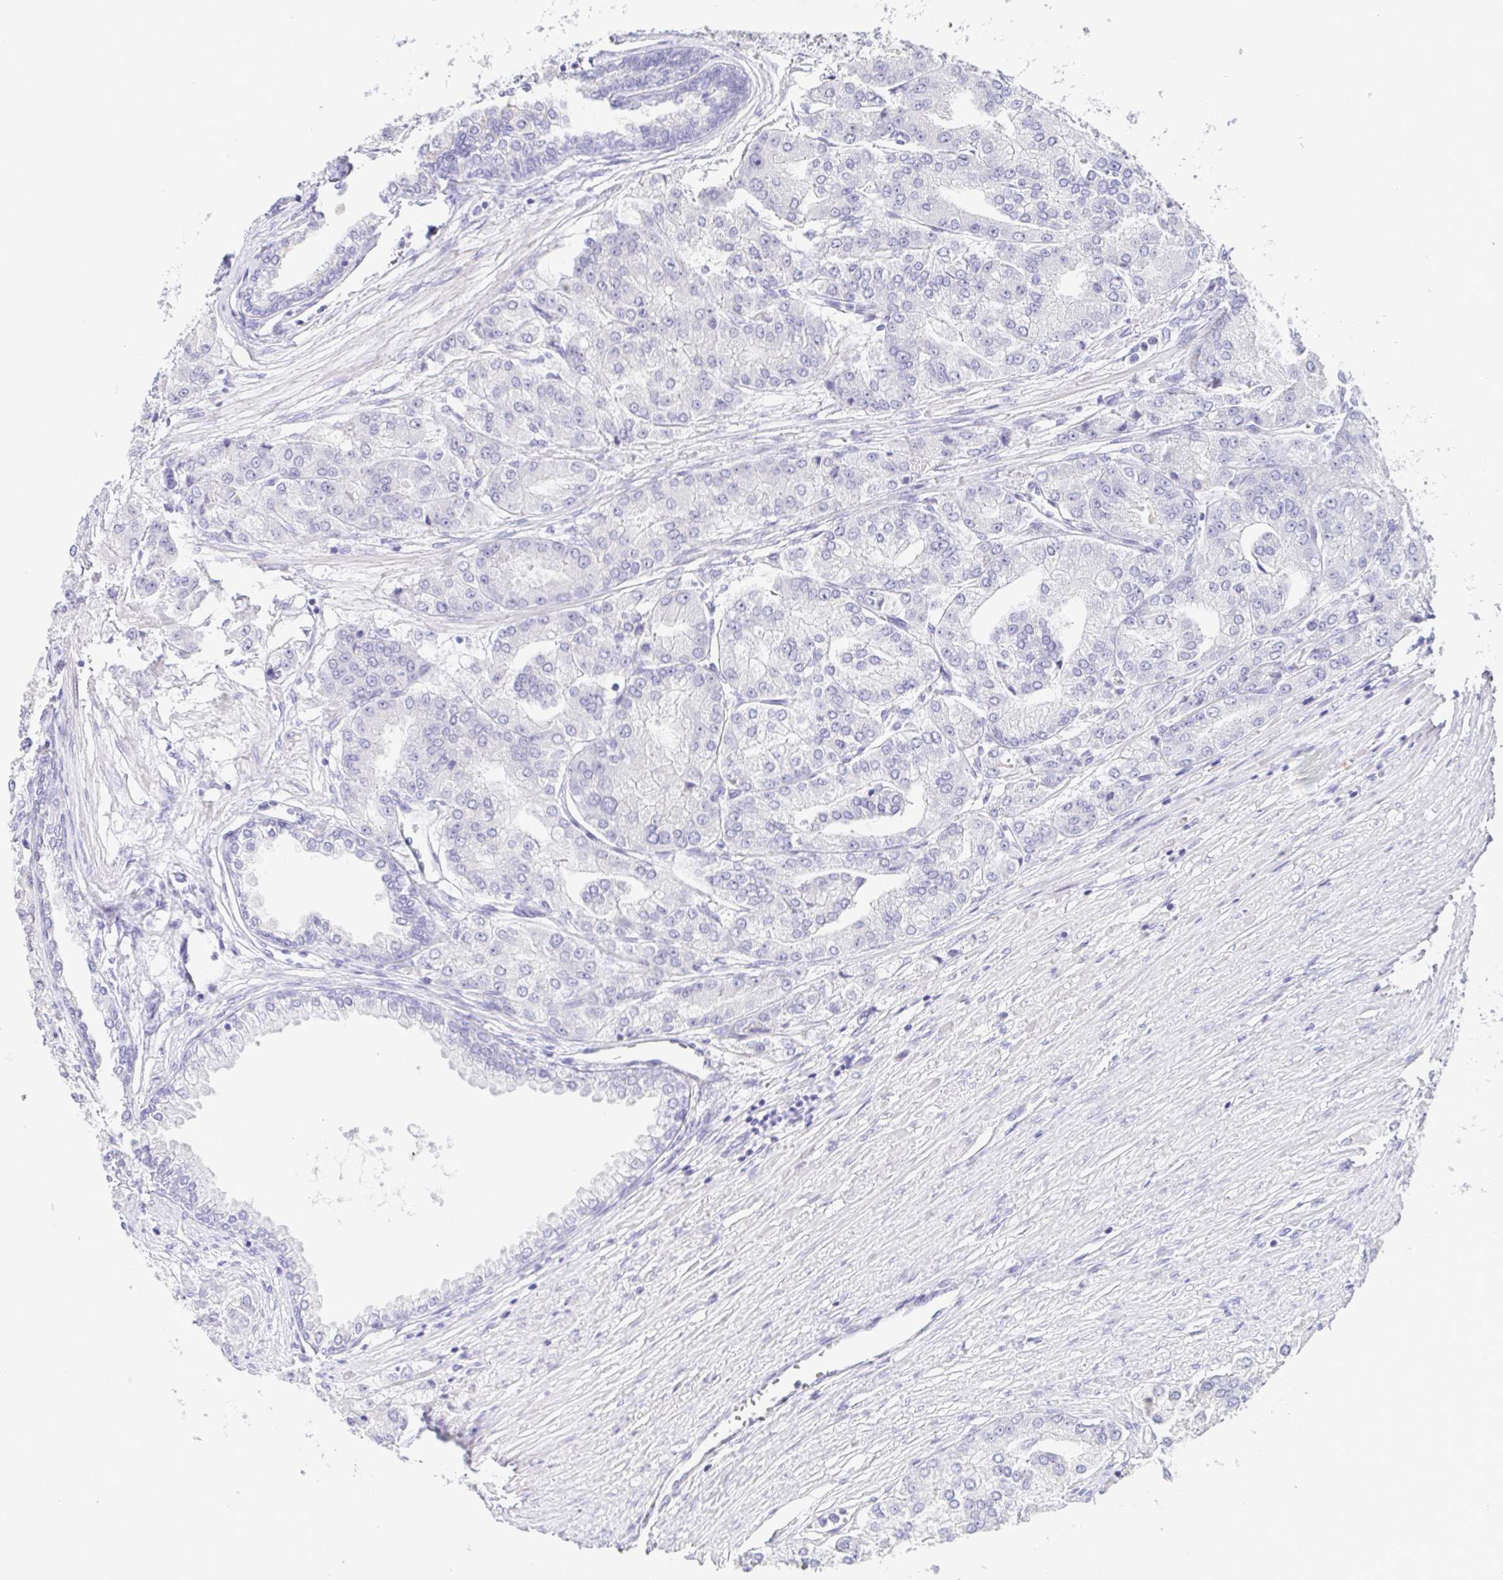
{"staining": {"intensity": "negative", "quantity": "none", "location": "none"}, "tissue": "prostate cancer", "cell_type": "Tumor cells", "image_type": "cancer", "snomed": [{"axis": "morphology", "description": "Adenocarcinoma, High grade"}, {"axis": "topography", "description": "Prostate"}], "caption": "Photomicrograph shows no significant protein positivity in tumor cells of prostate cancer (adenocarcinoma (high-grade)). (IHC, brightfield microscopy, high magnification).", "gene": "HAPLN2", "patient": {"sex": "male", "age": 61}}